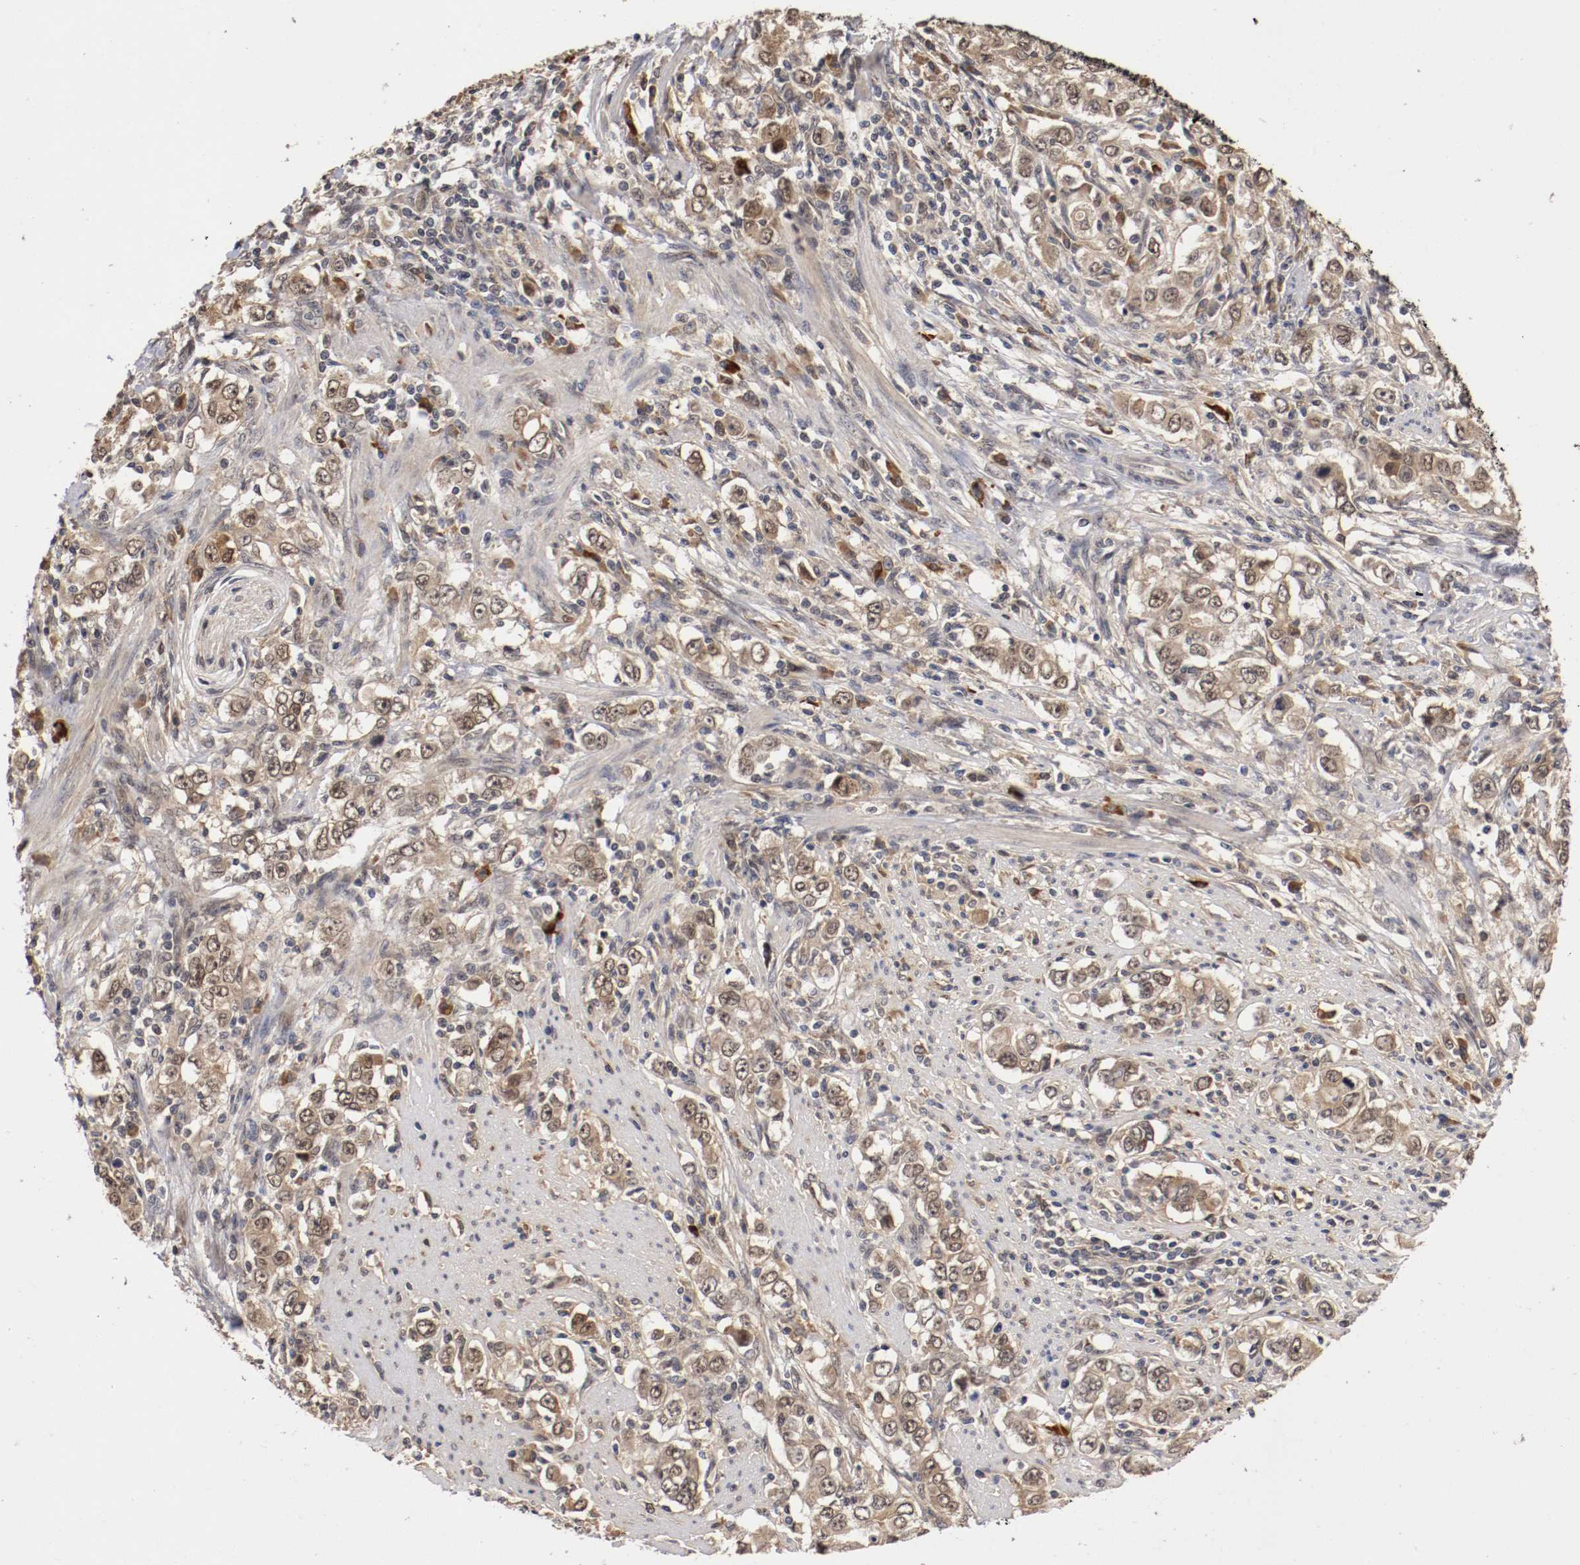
{"staining": {"intensity": "weak", "quantity": ">75%", "location": "cytoplasmic/membranous,nuclear"}, "tissue": "stomach cancer", "cell_type": "Tumor cells", "image_type": "cancer", "snomed": [{"axis": "morphology", "description": "Adenocarcinoma, NOS"}, {"axis": "topography", "description": "Stomach, lower"}], "caption": "Stomach cancer stained with a protein marker demonstrates weak staining in tumor cells.", "gene": "DNMT3B", "patient": {"sex": "female", "age": 72}}